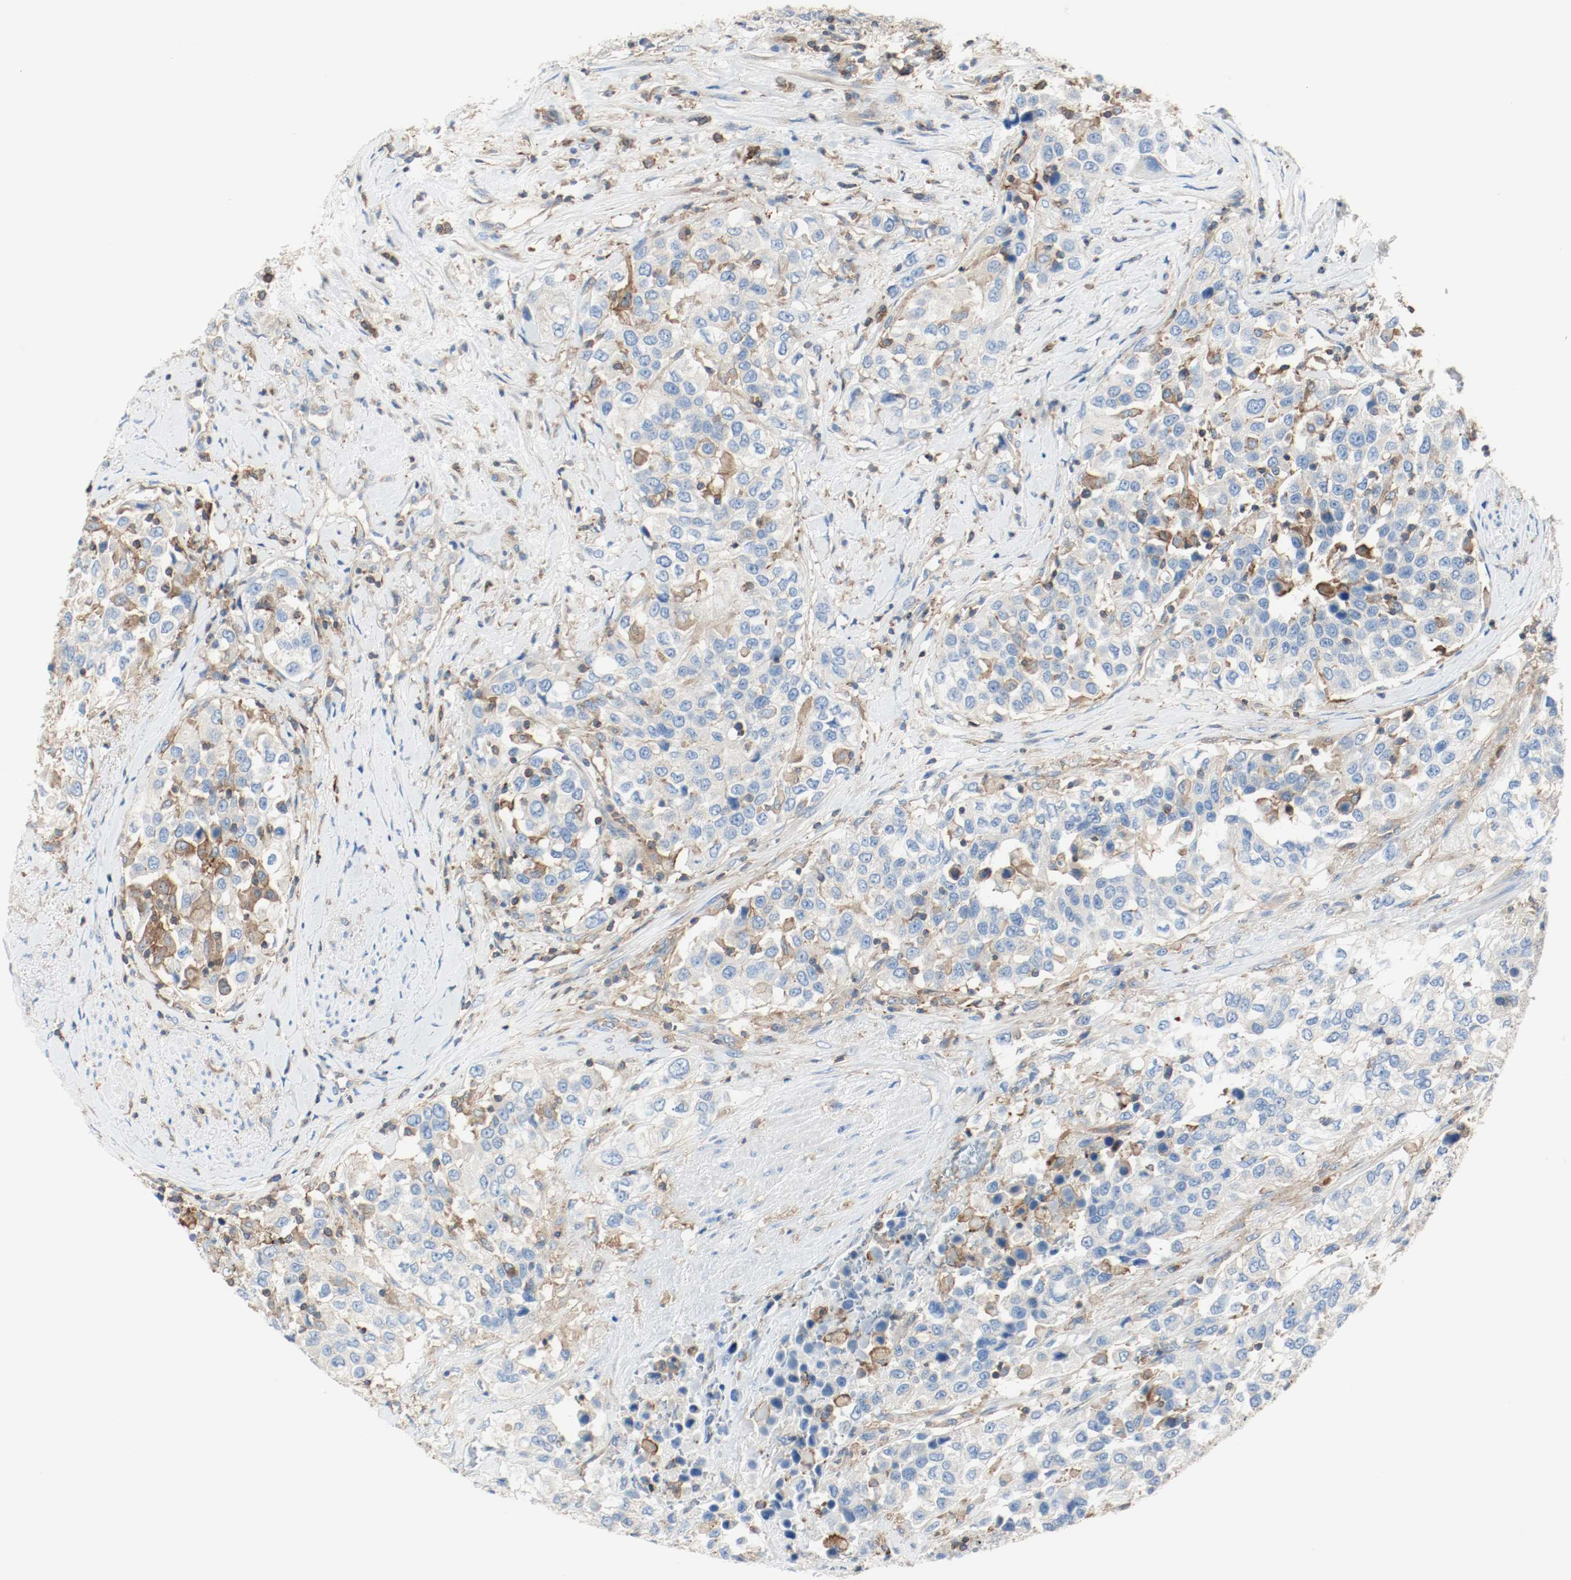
{"staining": {"intensity": "weak", "quantity": "25%-75%", "location": "cytoplasmic/membranous"}, "tissue": "urothelial cancer", "cell_type": "Tumor cells", "image_type": "cancer", "snomed": [{"axis": "morphology", "description": "Urothelial carcinoma, High grade"}, {"axis": "topography", "description": "Urinary bladder"}], "caption": "Protein expression analysis of human urothelial carcinoma (high-grade) reveals weak cytoplasmic/membranous staining in approximately 25%-75% of tumor cells. The staining is performed using DAB brown chromogen to label protein expression. The nuclei are counter-stained blue using hematoxylin.", "gene": "ARPC1B", "patient": {"sex": "female", "age": 80}}